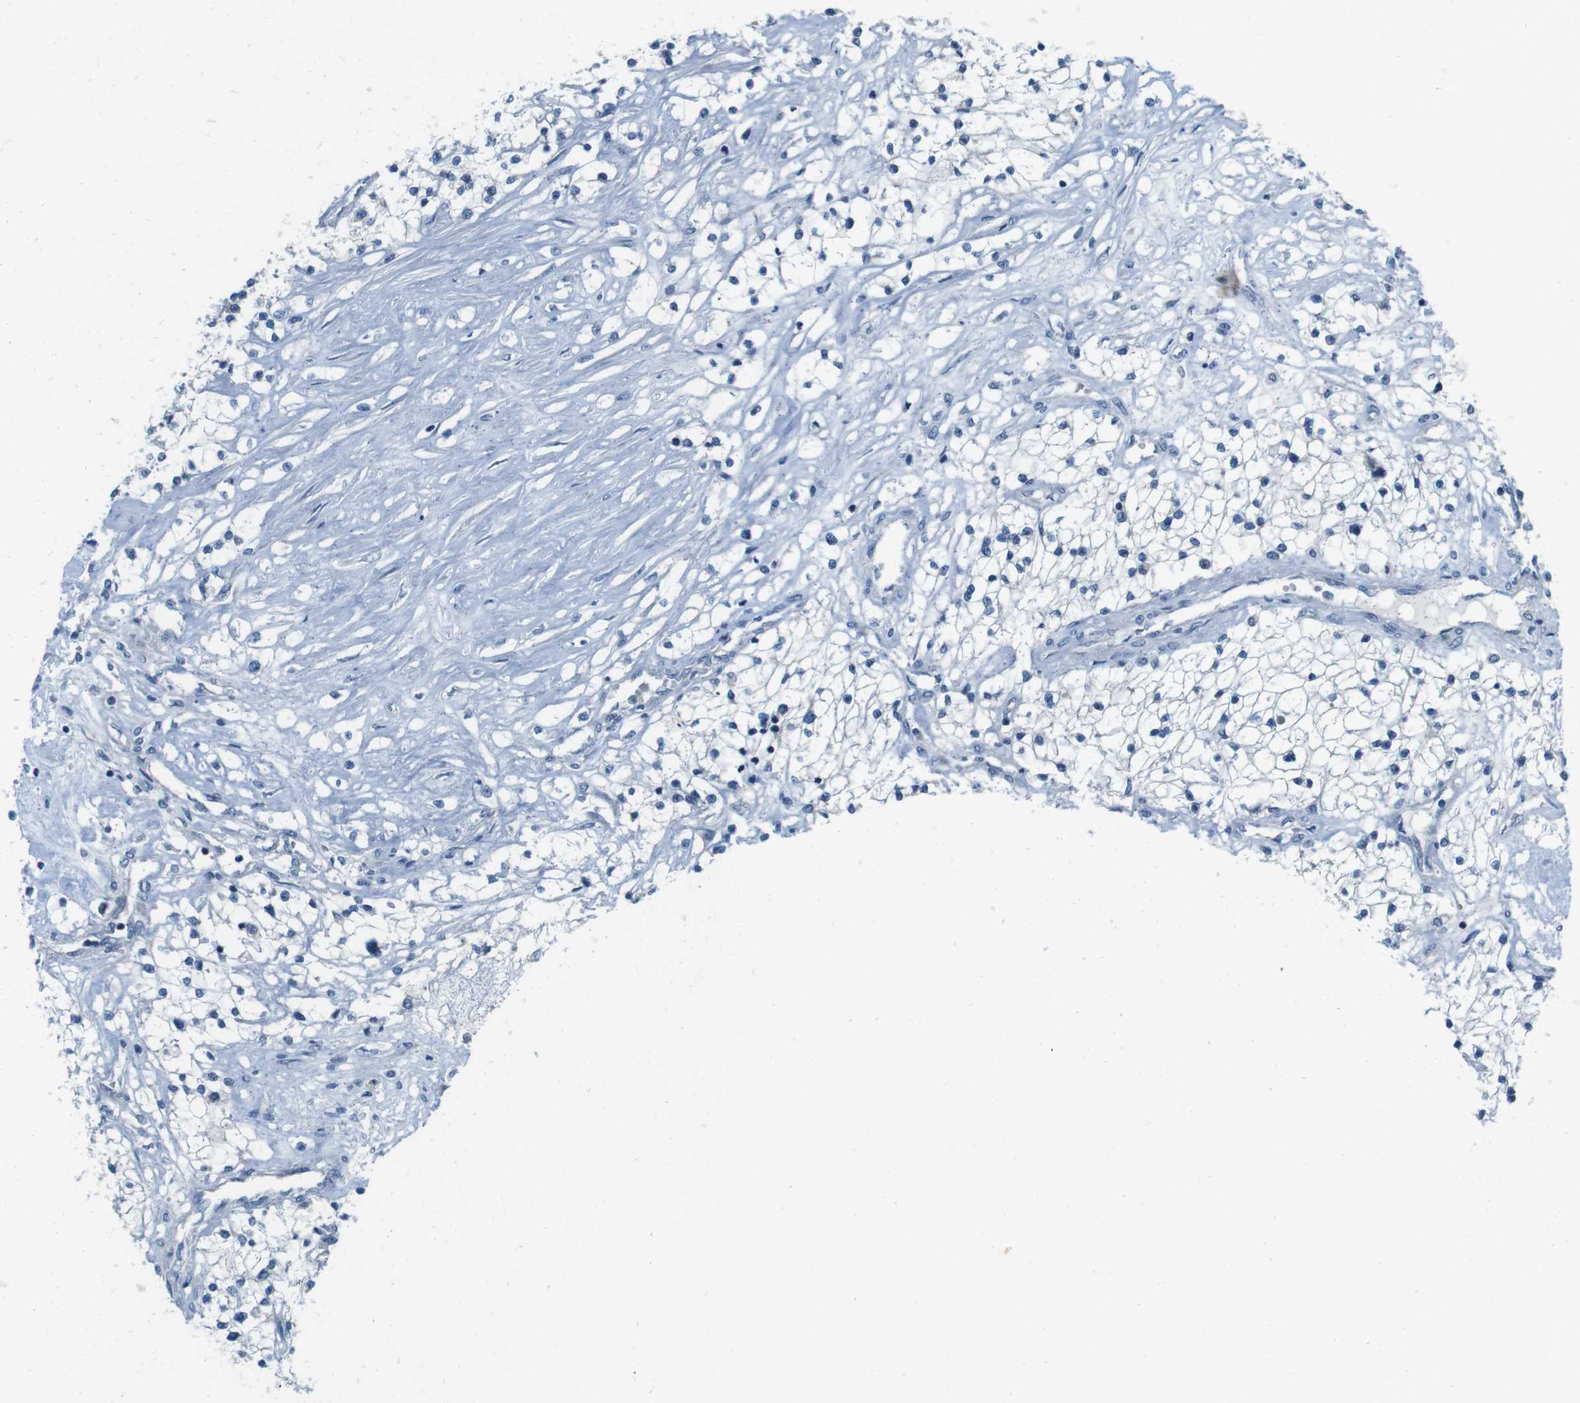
{"staining": {"intensity": "negative", "quantity": "none", "location": "none"}, "tissue": "renal cancer", "cell_type": "Tumor cells", "image_type": "cancer", "snomed": [{"axis": "morphology", "description": "Adenocarcinoma, NOS"}, {"axis": "topography", "description": "Kidney"}], "caption": "An image of human adenocarcinoma (renal) is negative for staining in tumor cells.", "gene": "SKI", "patient": {"sex": "male", "age": 68}}